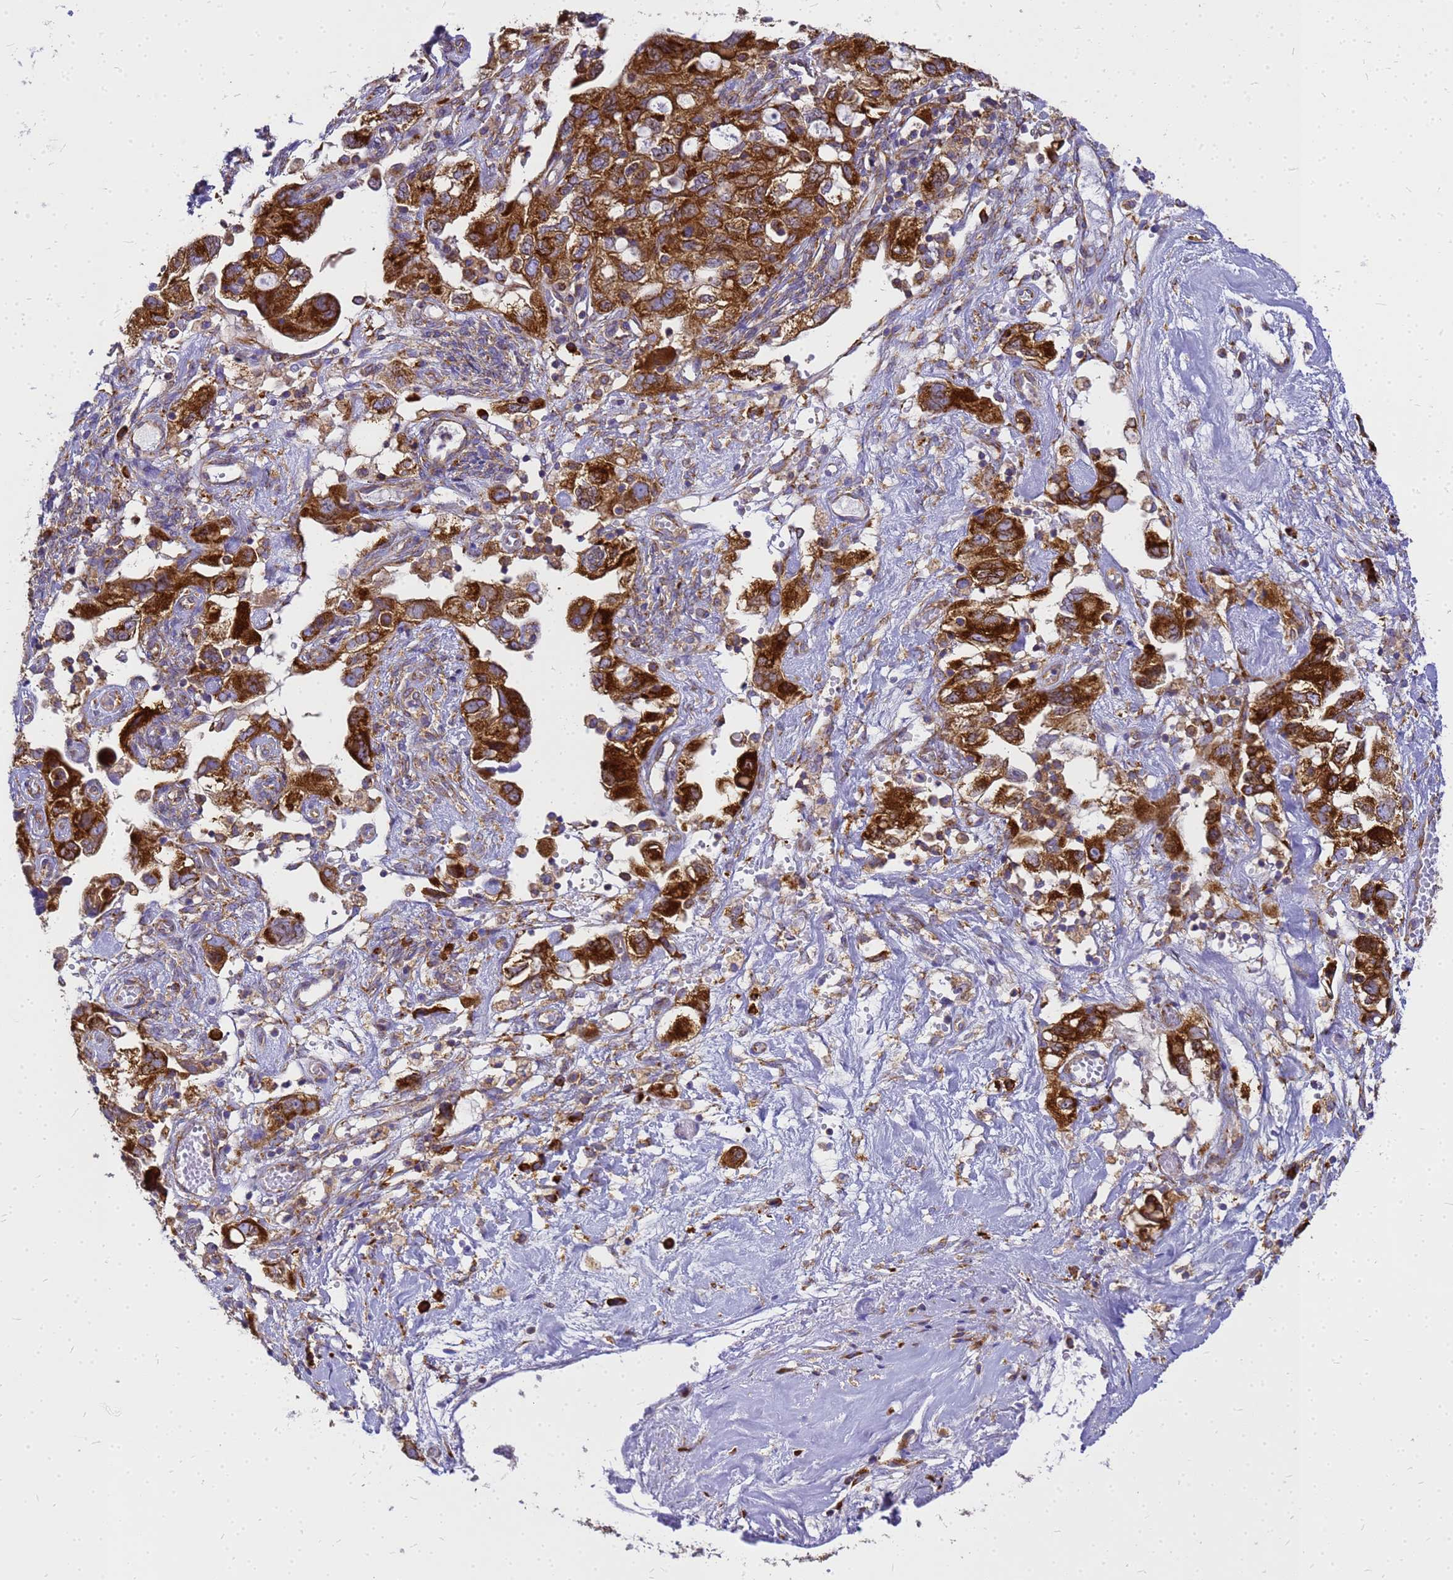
{"staining": {"intensity": "strong", "quantity": ">75%", "location": "cytoplasmic/membranous"}, "tissue": "ovarian cancer", "cell_type": "Tumor cells", "image_type": "cancer", "snomed": [{"axis": "morphology", "description": "Carcinoma, NOS"}, {"axis": "morphology", "description": "Cystadenocarcinoma, serous, NOS"}, {"axis": "topography", "description": "Ovary"}], "caption": "About >75% of tumor cells in human ovarian cancer (serous cystadenocarcinoma) show strong cytoplasmic/membranous protein staining as visualized by brown immunohistochemical staining.", "gene": "EEF1D", "patient": {"sex": "female", "age": 69}}